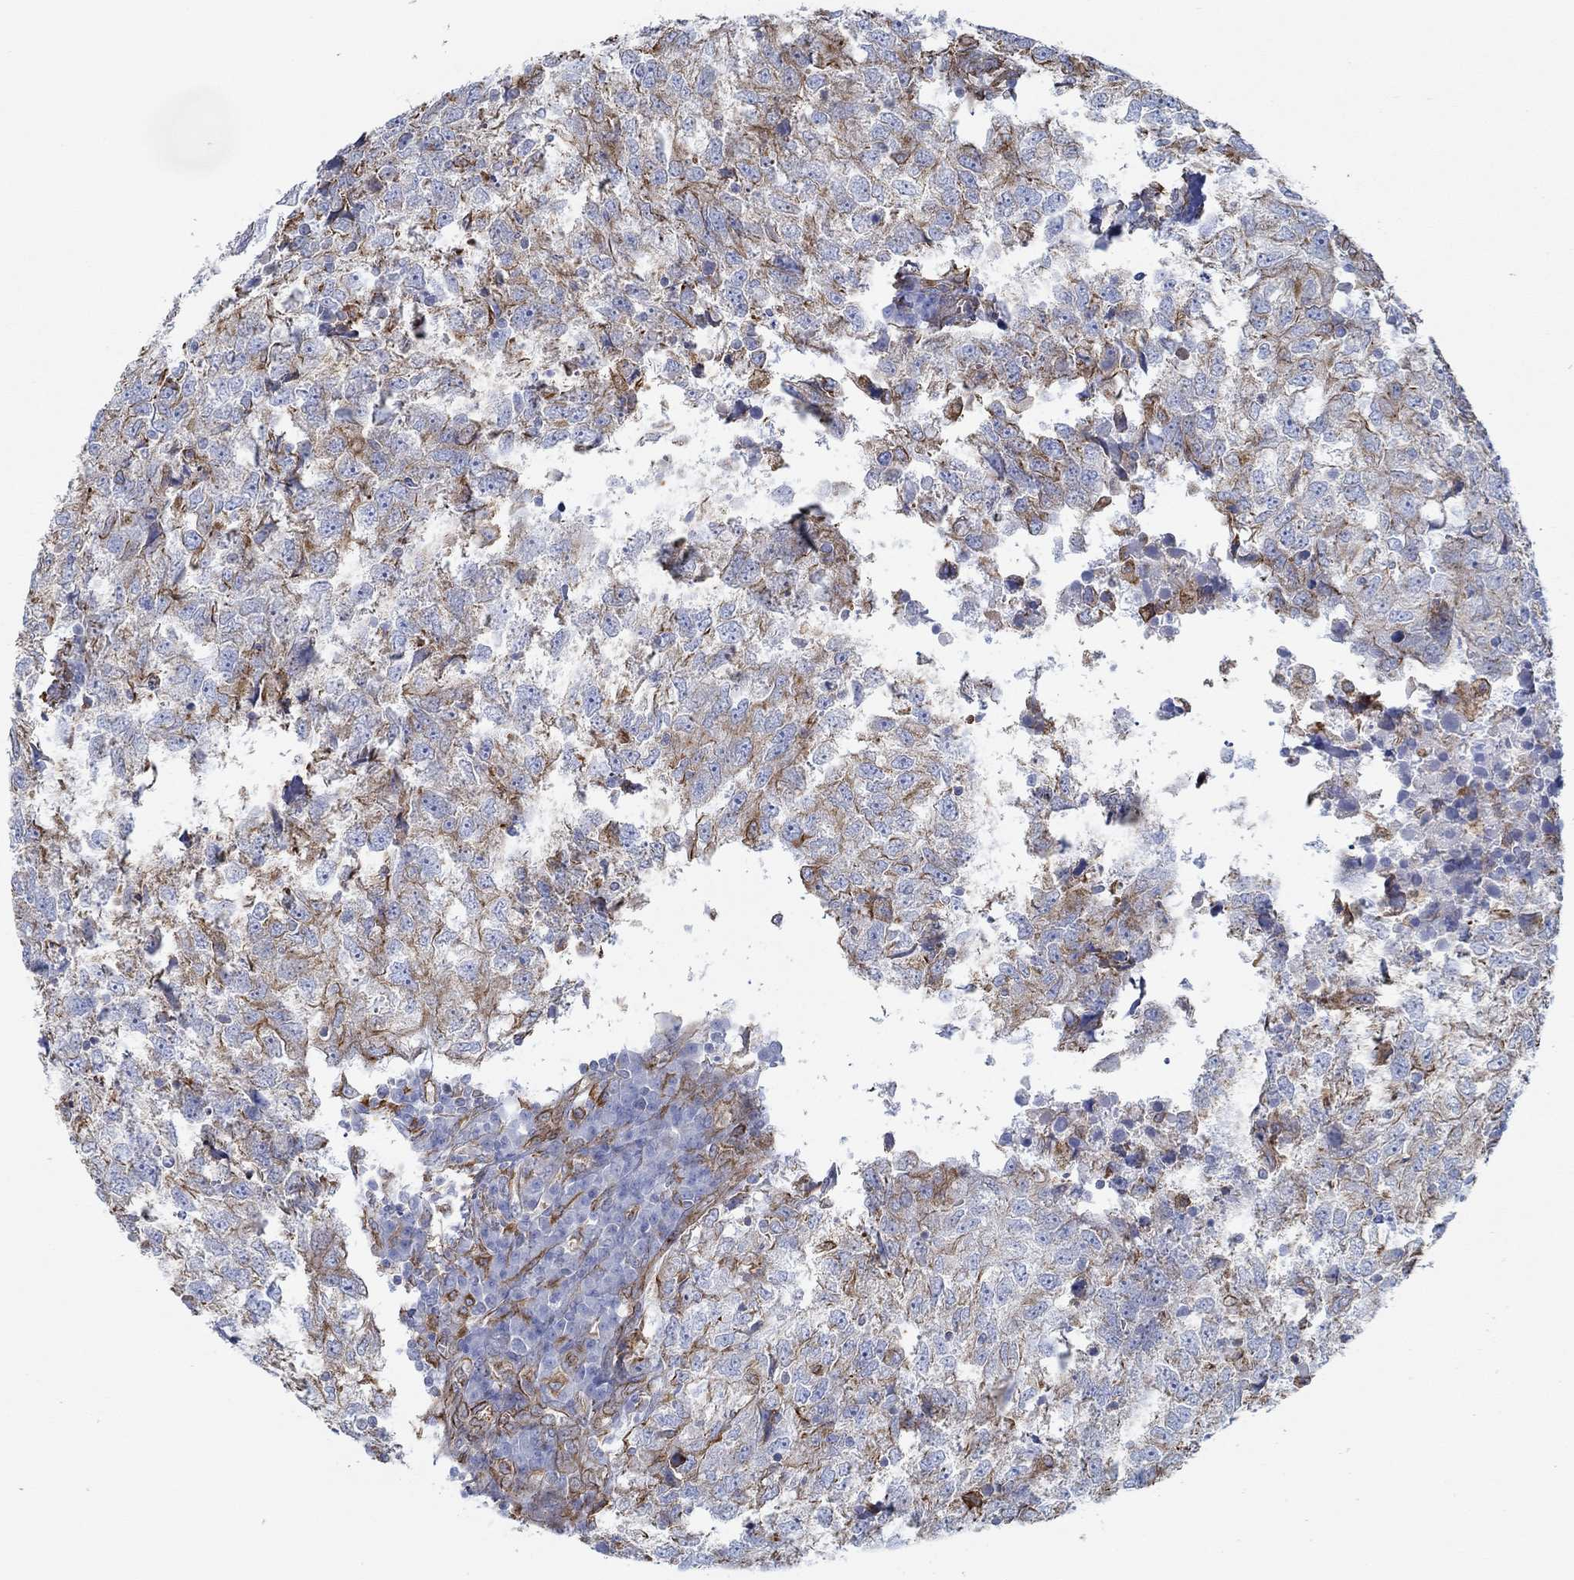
{"staining": {"intensity": "moderate", "quantity": "25%-75%", "location": "cytoplasmic/membranous"}, "tissue": "breast cancer", "cell_type": "Tumor cells", "image_type": "cancer", "snomed": [{"axis": "morphology", "description": "Duct carcinoma"}, {"axis": "topography", "description": "Breast"}], "caption": "This is an image of immunohistochemistry (IHC) staining of invasive ductal carcinoma (breast), which shows moderate staining in the cytoplasmic/membranous of tumor cells.", "gene": "STC2", "patient": {"sex": "female", "age": 30}}